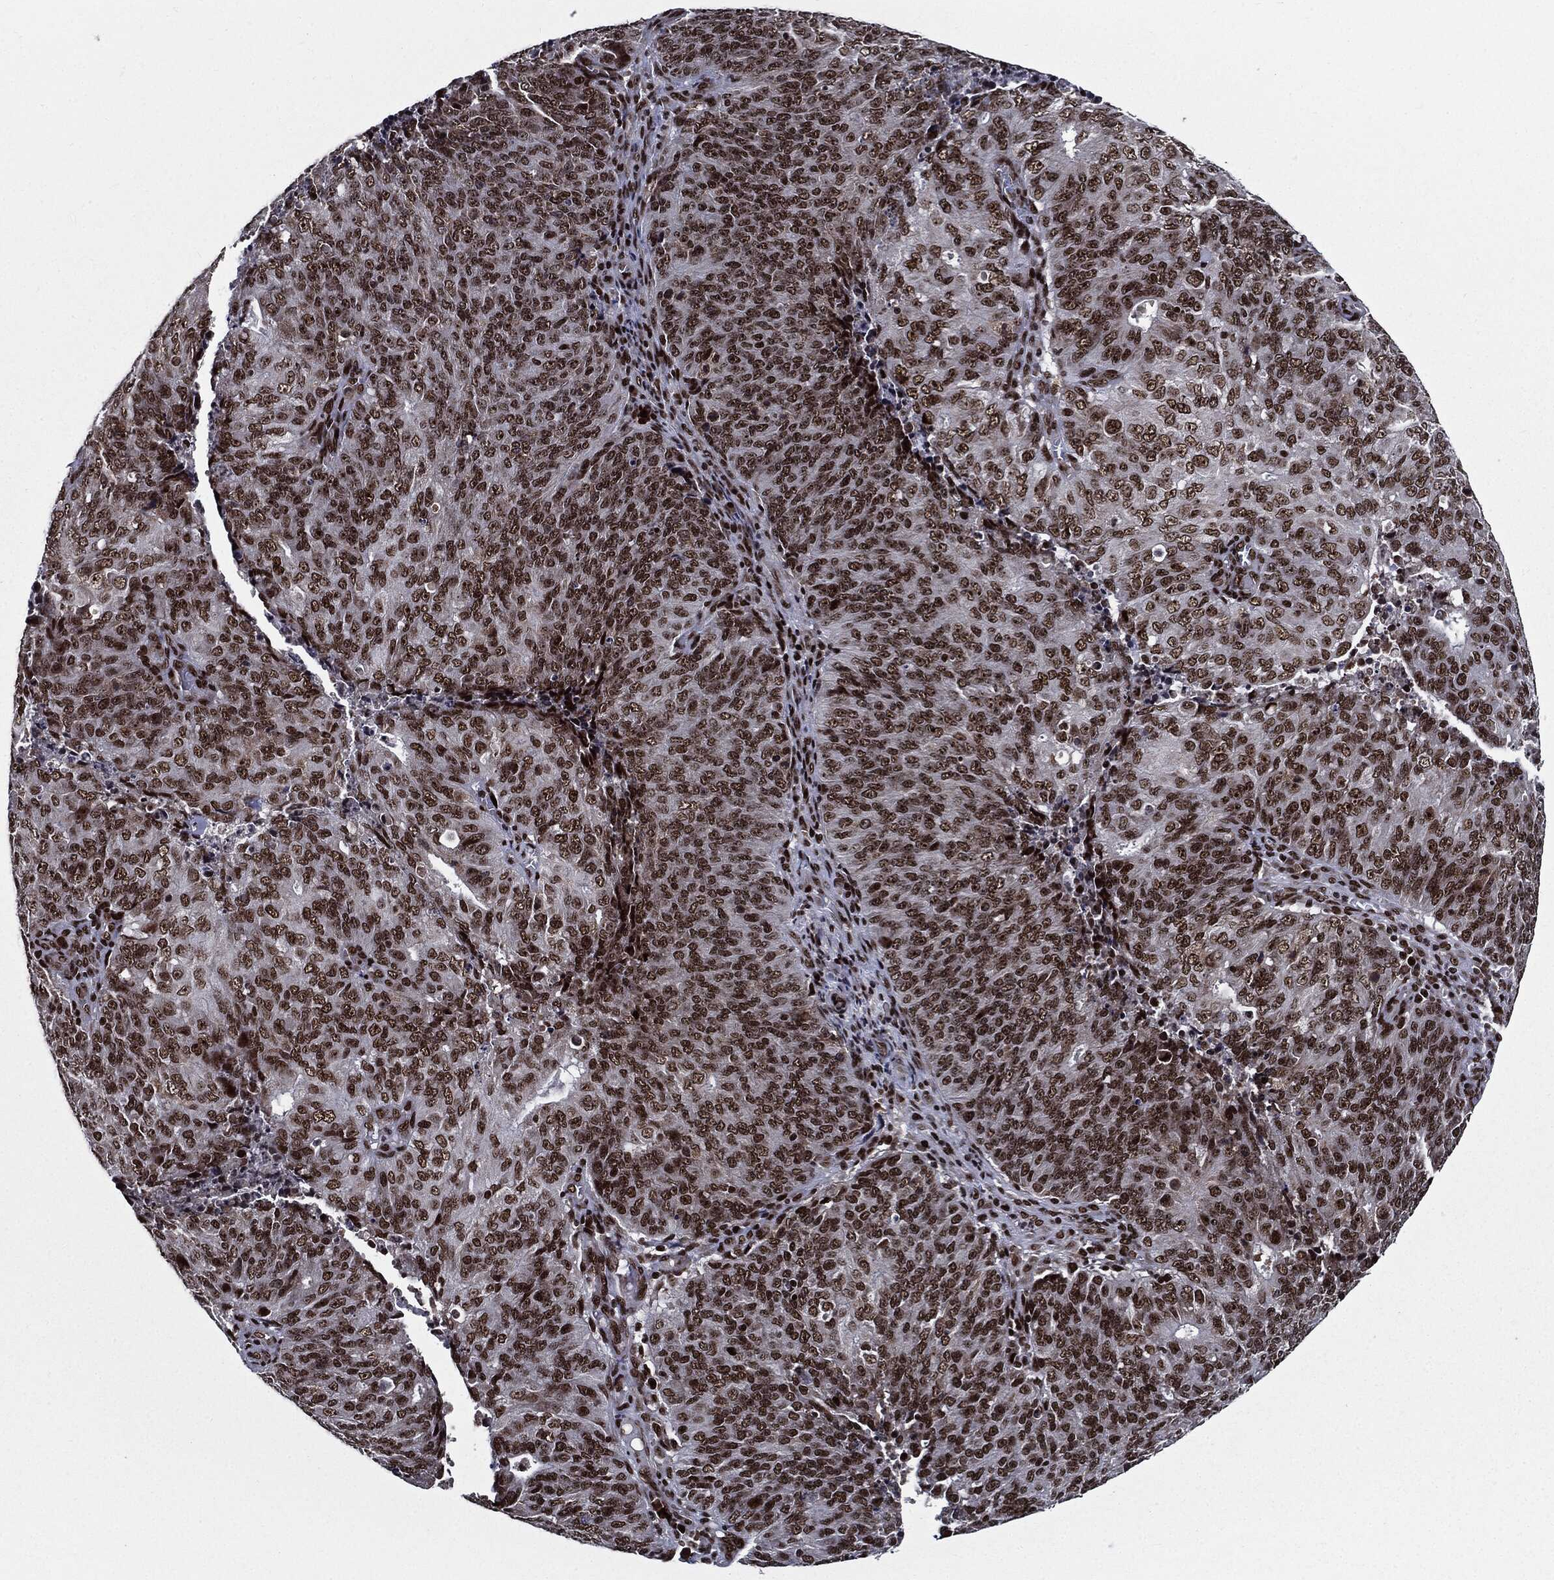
{"staining": {"intensity": "moderate", "quantity": ">75%", "location": "nuclear"}, "tissue": "endometrial cancer", "cell_type": "Tumor cells", "image_type": "cancer", "snomed": [{"axis": "morphology", "description": "Adenocarcinoma, NOS"}, {"axis": "topography", "description": "Endometrium"}], "caption": "A brown stain labels moderate nuclear positivity of a protein in endometrial adenocarcinoma tumor cells. (IHC, brightfield microscopy, high magnification).", "gene": "ZFP91", "patient": {"sex": "female", "age": 82}}